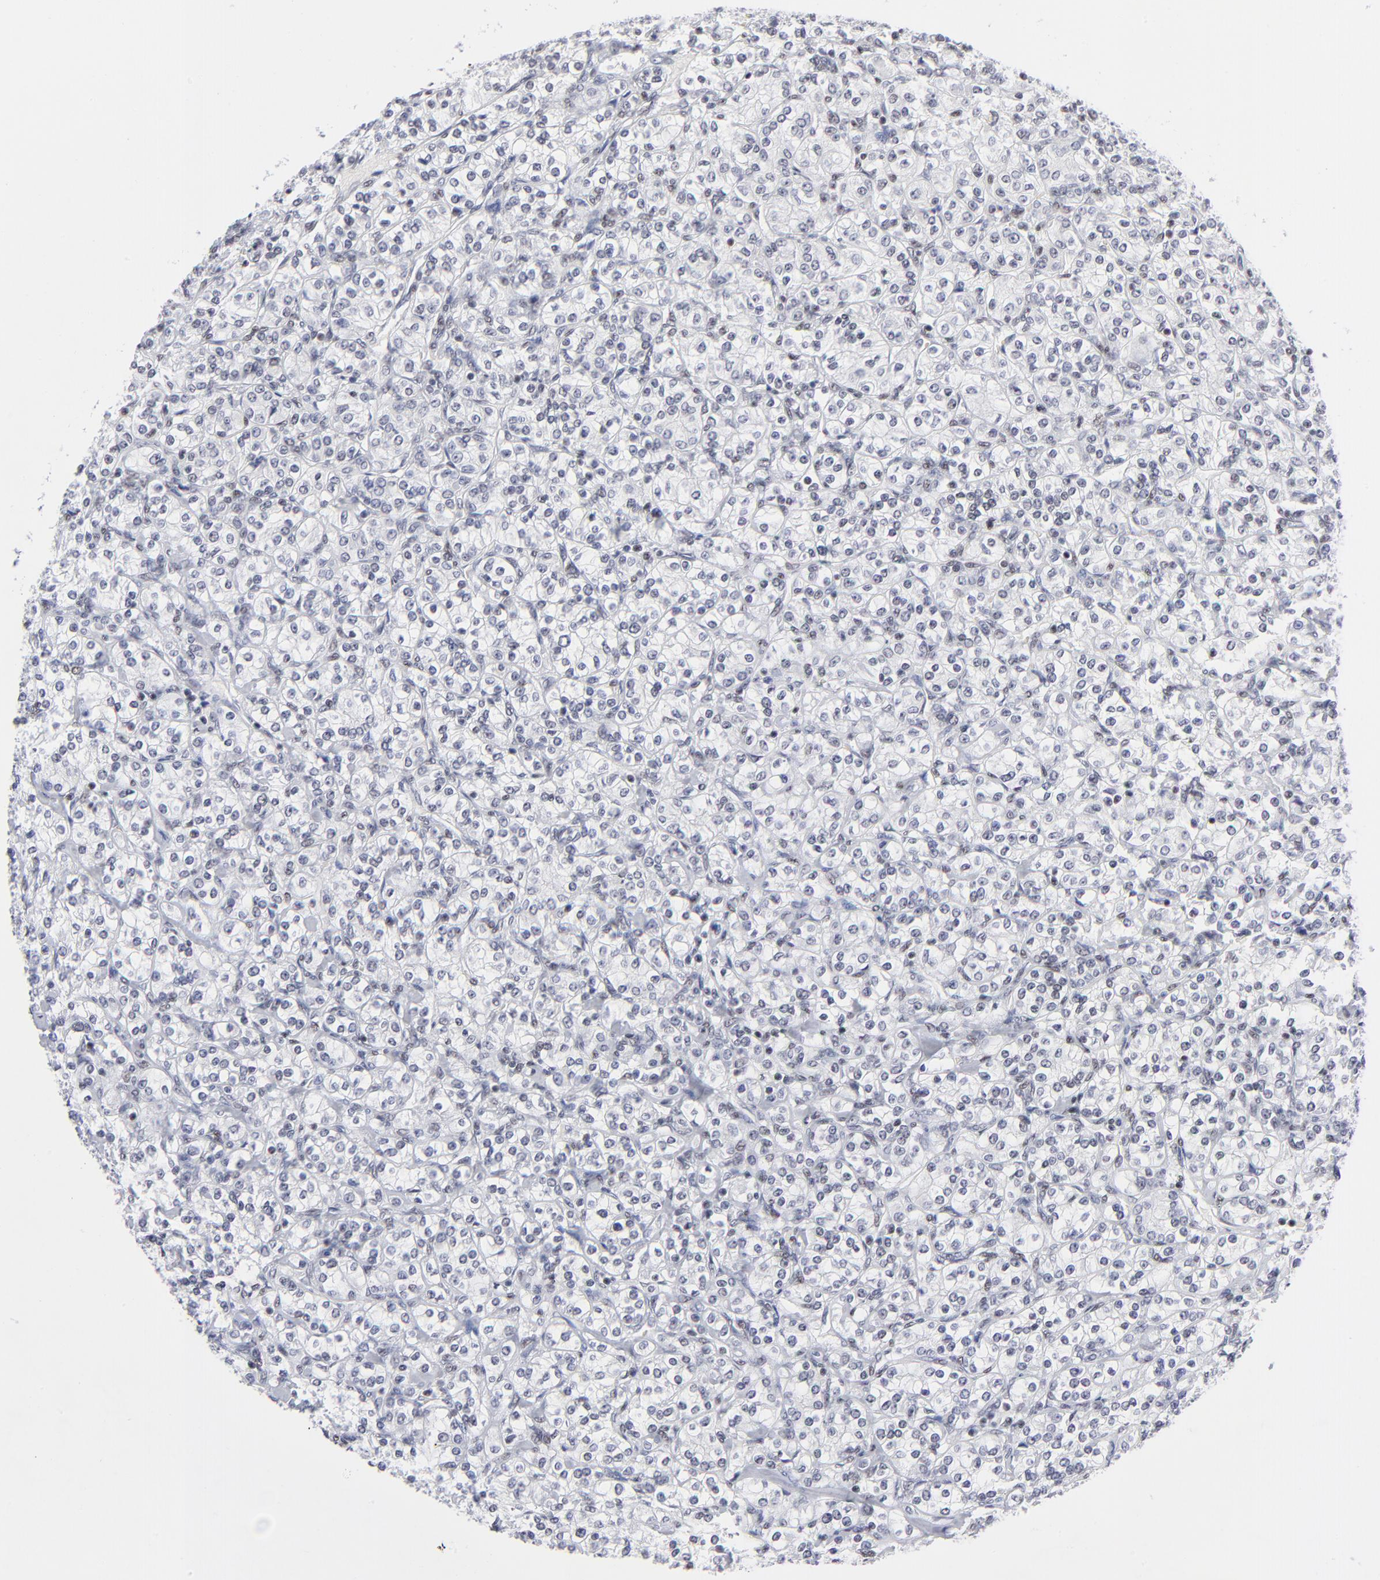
{"staining": {"intensity": "negative", "quantity": "none", "location": "none"}, "tissue": "renal cancer", "cell_type": "Tumor cells", "image_type": "cancer", "snomed": [{"axis": "morphology", "description": "Adenocarcinoma, NOS"}, {"axis": "topography", "description": "Kidney"}], "caption": "An immunohistochemistry photomicrograph of renal adenocarcinoma is shown. There is no staining in tumor cells of renal adenocarcinoma. The staining was performed using DAB (3,3'-diaminobenzidine) to visualize the protein expression in brown, while the nuclei were stained in blue with hematoxylin (Magnification: 20x).", "gene": "SP2", "patient": {"sex": "male", "age": 77}}